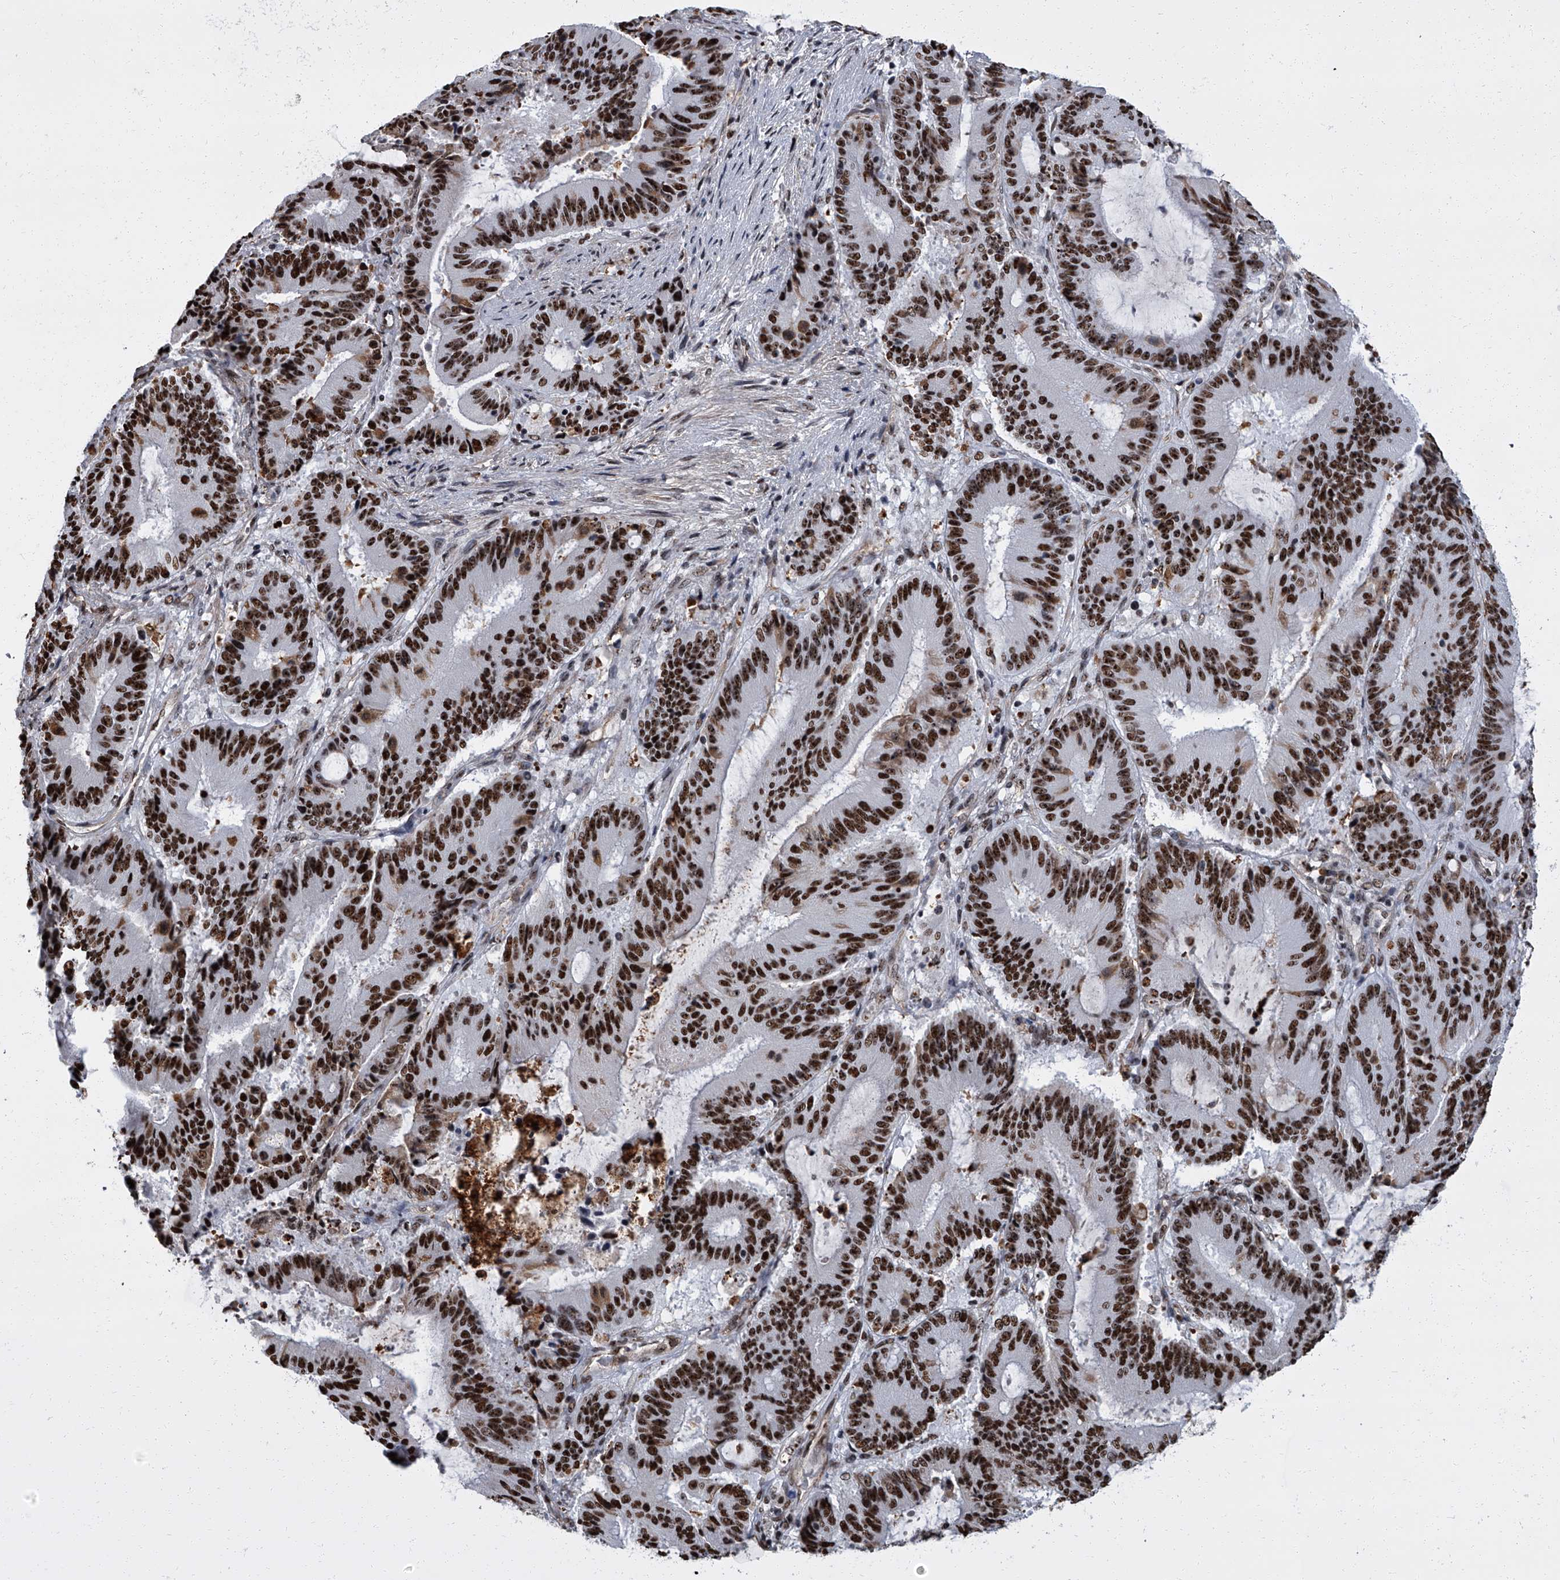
{"staining": {"intensity": "strong", "quantity": ">75%", "location": "nuclear"}, "tissue": "liver cancer", "cell_type": "Tumor cells", "image_type": "cancer", "snomed": [{"axis": "morphology", "description": "Normal tissue, NOS"}, {"axis": "morphology", "description": "Cholangiocarcinoma"}, {"axis": "topography", "description": "Liver"}, {"axis": "topography", "description": "Peripheral nerve tissue"}], "caption": "DAB (3,3'-diaminobenzidine) immunohistochemical staining of liver cancer shows strong nuclear protein expression in about >75% of tumor cells. (DAB IHC with brightfield microscopy, high magnification).", "gene": "ZNF518B", "patient": {"sex": "female", "age": 73}}